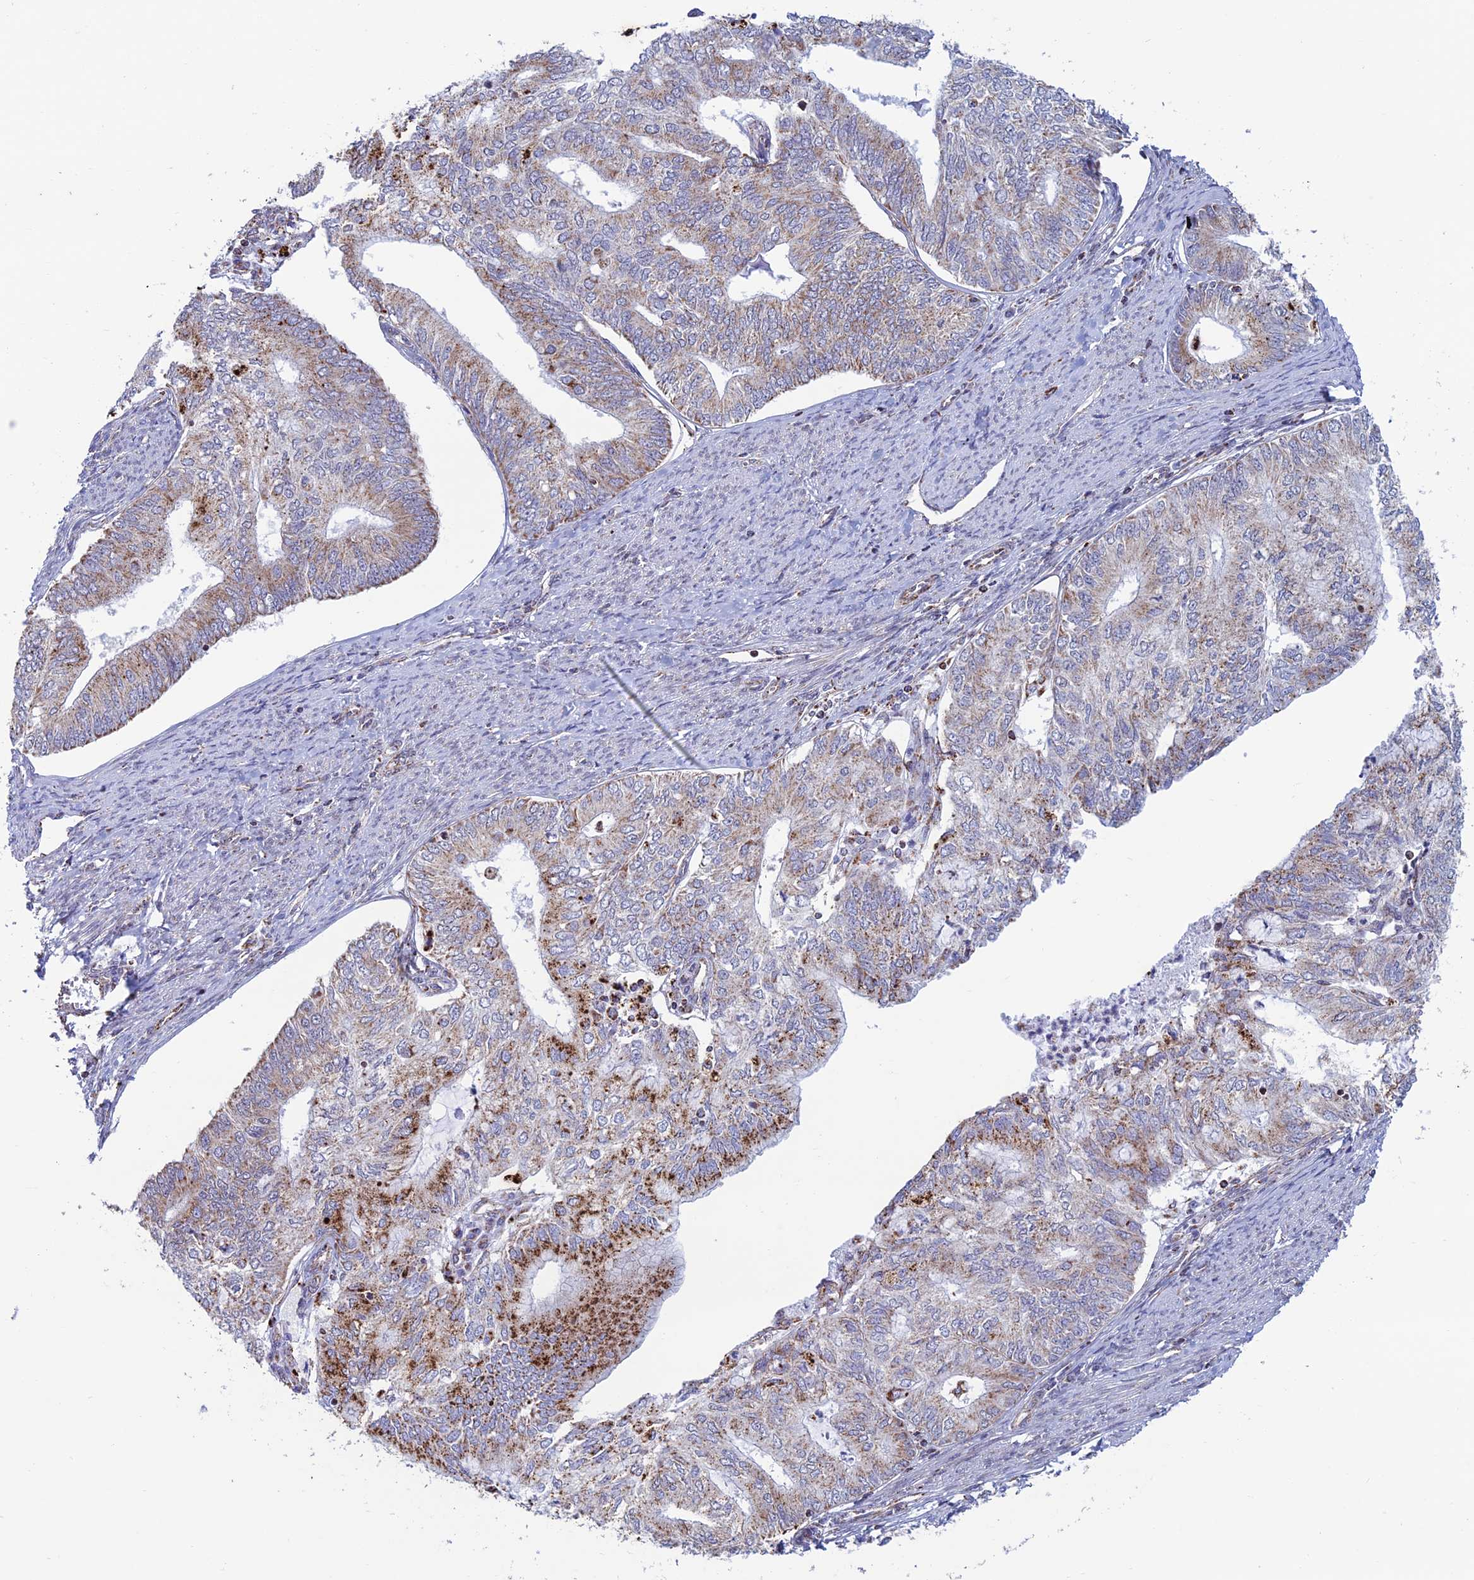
{"staining": {"intensity": "moderate", "quantity": "25%-75%", "location": "cytoplasmic/membranous"}, "tissue": "endometrial cancer", "cell_type": "Tumor cells", "image_type": "cancer", "snomed": [{"axis": "morphology", "description": "Adenocarcinoma, NOS"}, {"axis": "topography", "description": "Endometrium"}], "caption": "This photomicrograph demonstrates immunohistochemistry staining of human endometrial cancer, with medium moderate cytoplasmic/membranous expression in approximately 25%-75% of tumor cells.", "gene": "ZNG1B", "patient": {"sex": "female", "age": 68}}